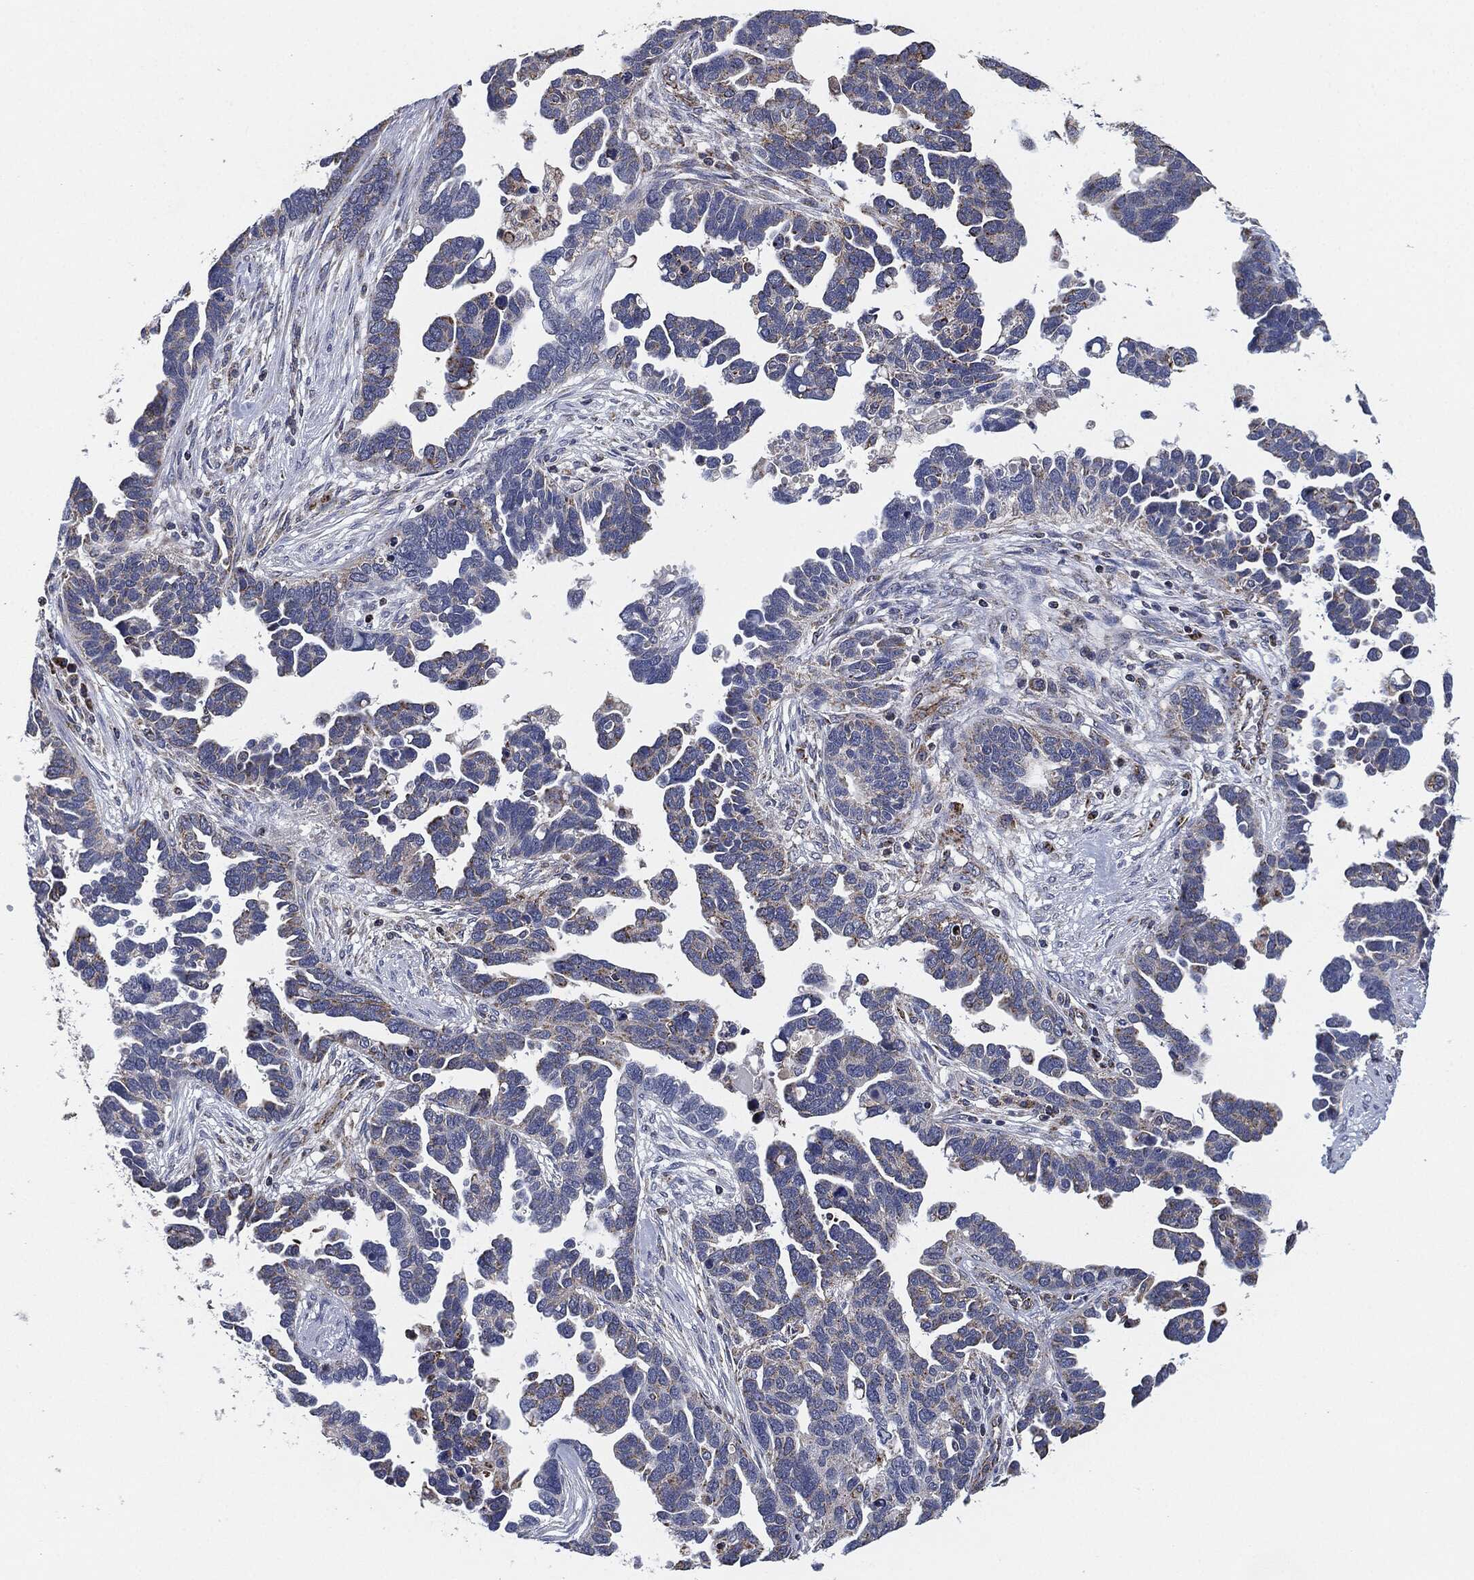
{"staining": {"intensity": "weak", "quantity": "<25%", "location": "cytoplasmic/membranous"}, "tissue": "ovarian cancer", "cell_type": "Tumor cells", "image_type": "cancer", "snomed": [{"axis": "morphology", "description": "Cystadenocarcinoma, serous, NOS"}, {"axis": "topography", "description": "Ovary"}], "caption": "This histopathology image is of ovarian cancer (serous cystadenocarcinoma) stained with IHC to label a protein in brown with the nuclei are counter-stained blue. There is no expression in tumor cells.", "gene": "NDUFV2", "patient": {"sex": "female", "age": 54}}